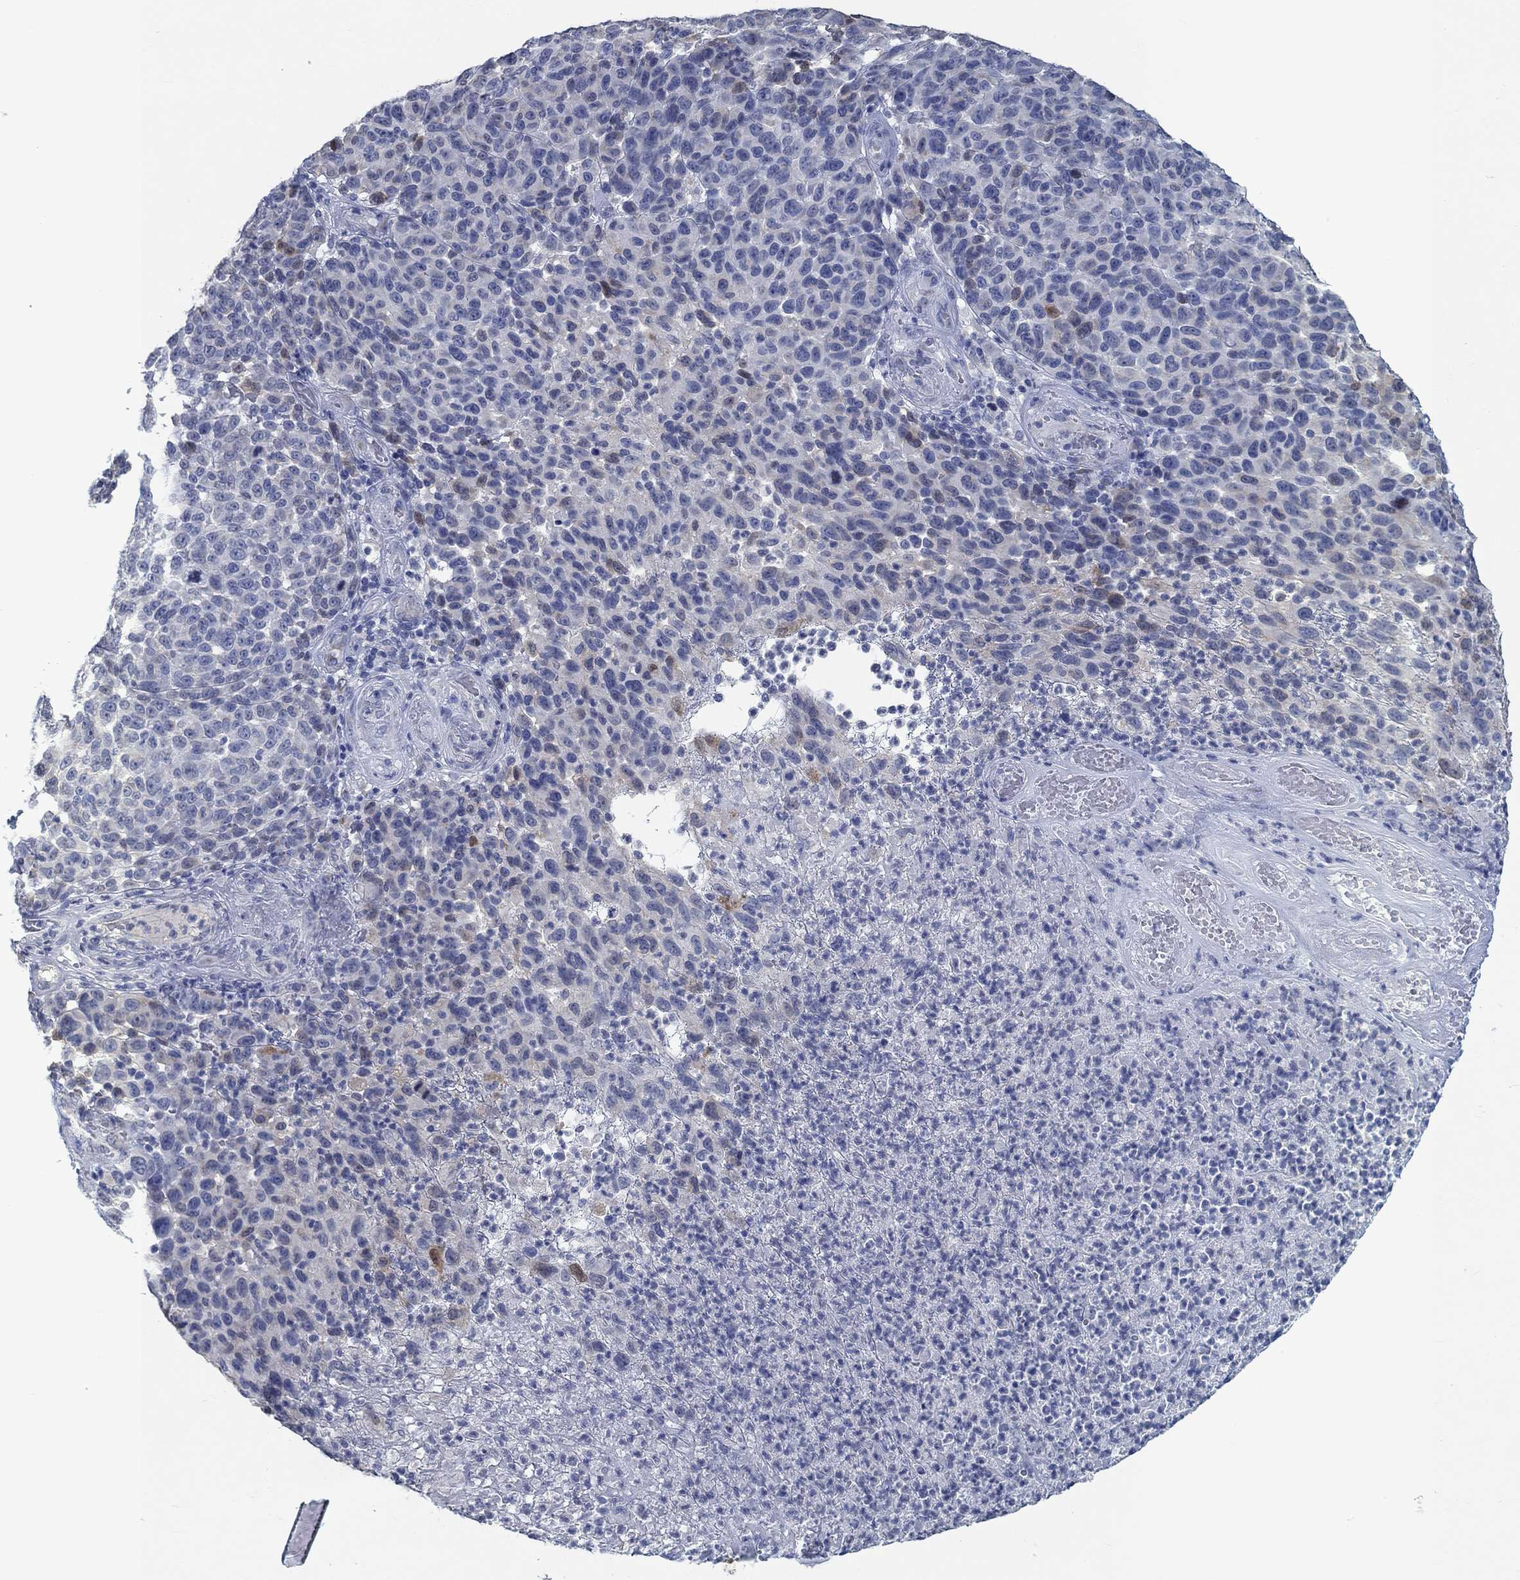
{"staining": {"intensity": "weak", "quantity": "<25%", "location": "nuclear"}, "tissue": "melanoma", "cell_type": "Tumor cells", "image_type": "cancer", "snomed": [{"axis": "morphology", "description": "Malignant melanoma, NOS"}, {"axis": "topography", "description": "Skin"}], "caption": "Tumor cells are negative for brown protein staining in malignant melanoma.", "gene": "TEKT4", "patient": {"sex": "male", "age": 59}}